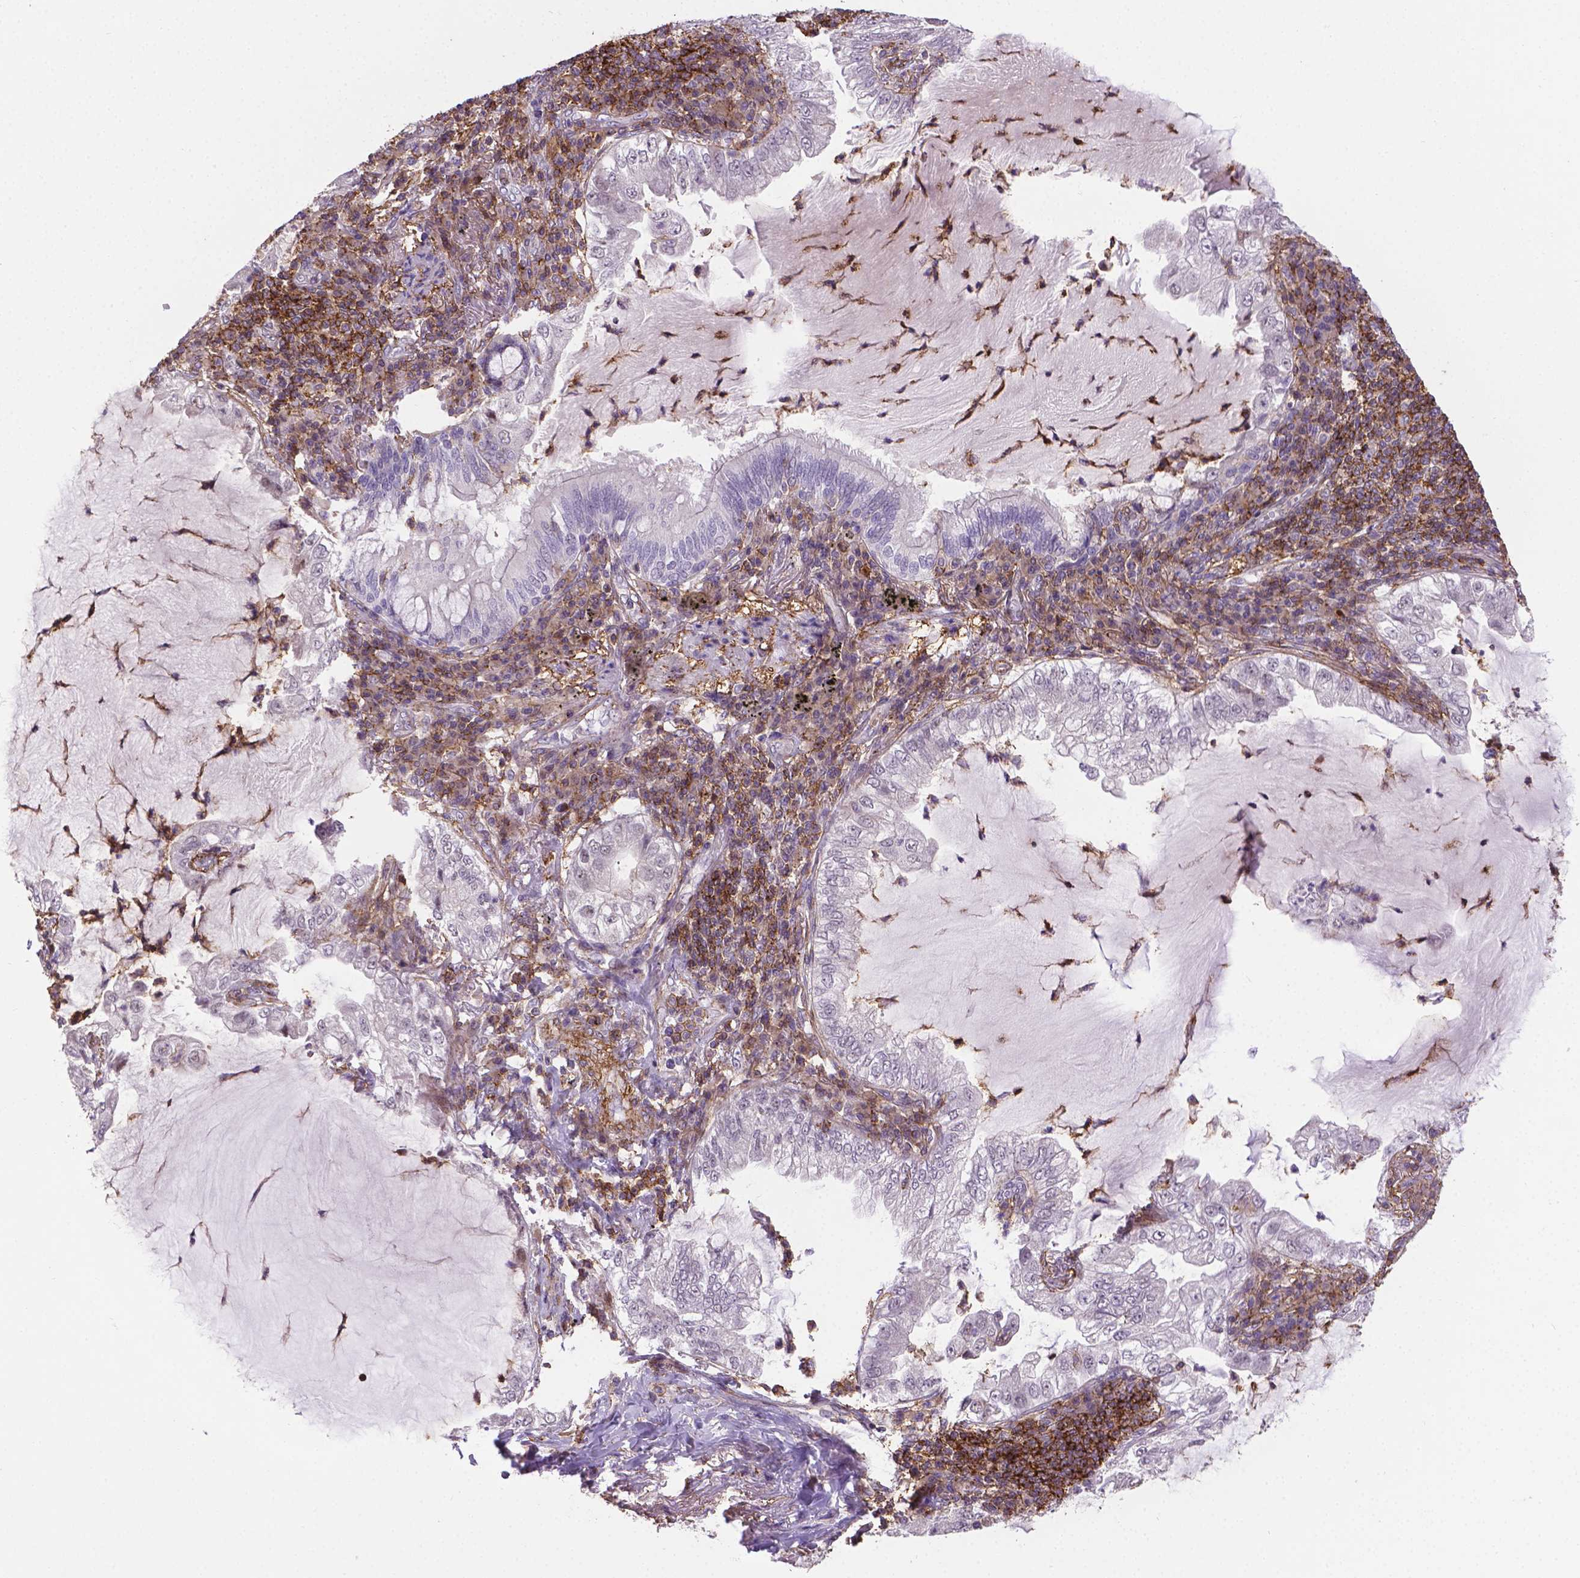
{"staining": {"intensity": "negative", "quantity": "none", "location": "none"}, "tissue": "lung cancer", "cell_type": "Tumor cells", "image_type": "cancer", "snomed": [{"axis": "morphology", "description": "Adenocarcinoma, NOS"}, {"axis": "topography", "description": "Lung"}], "caption": "Immunohistochemical staining of human lung adenocarcinoma demonstrates no significant positivity in tumor cells.", "gene": "ACAD10", "patient": {"sex": "female", "age": 73}}